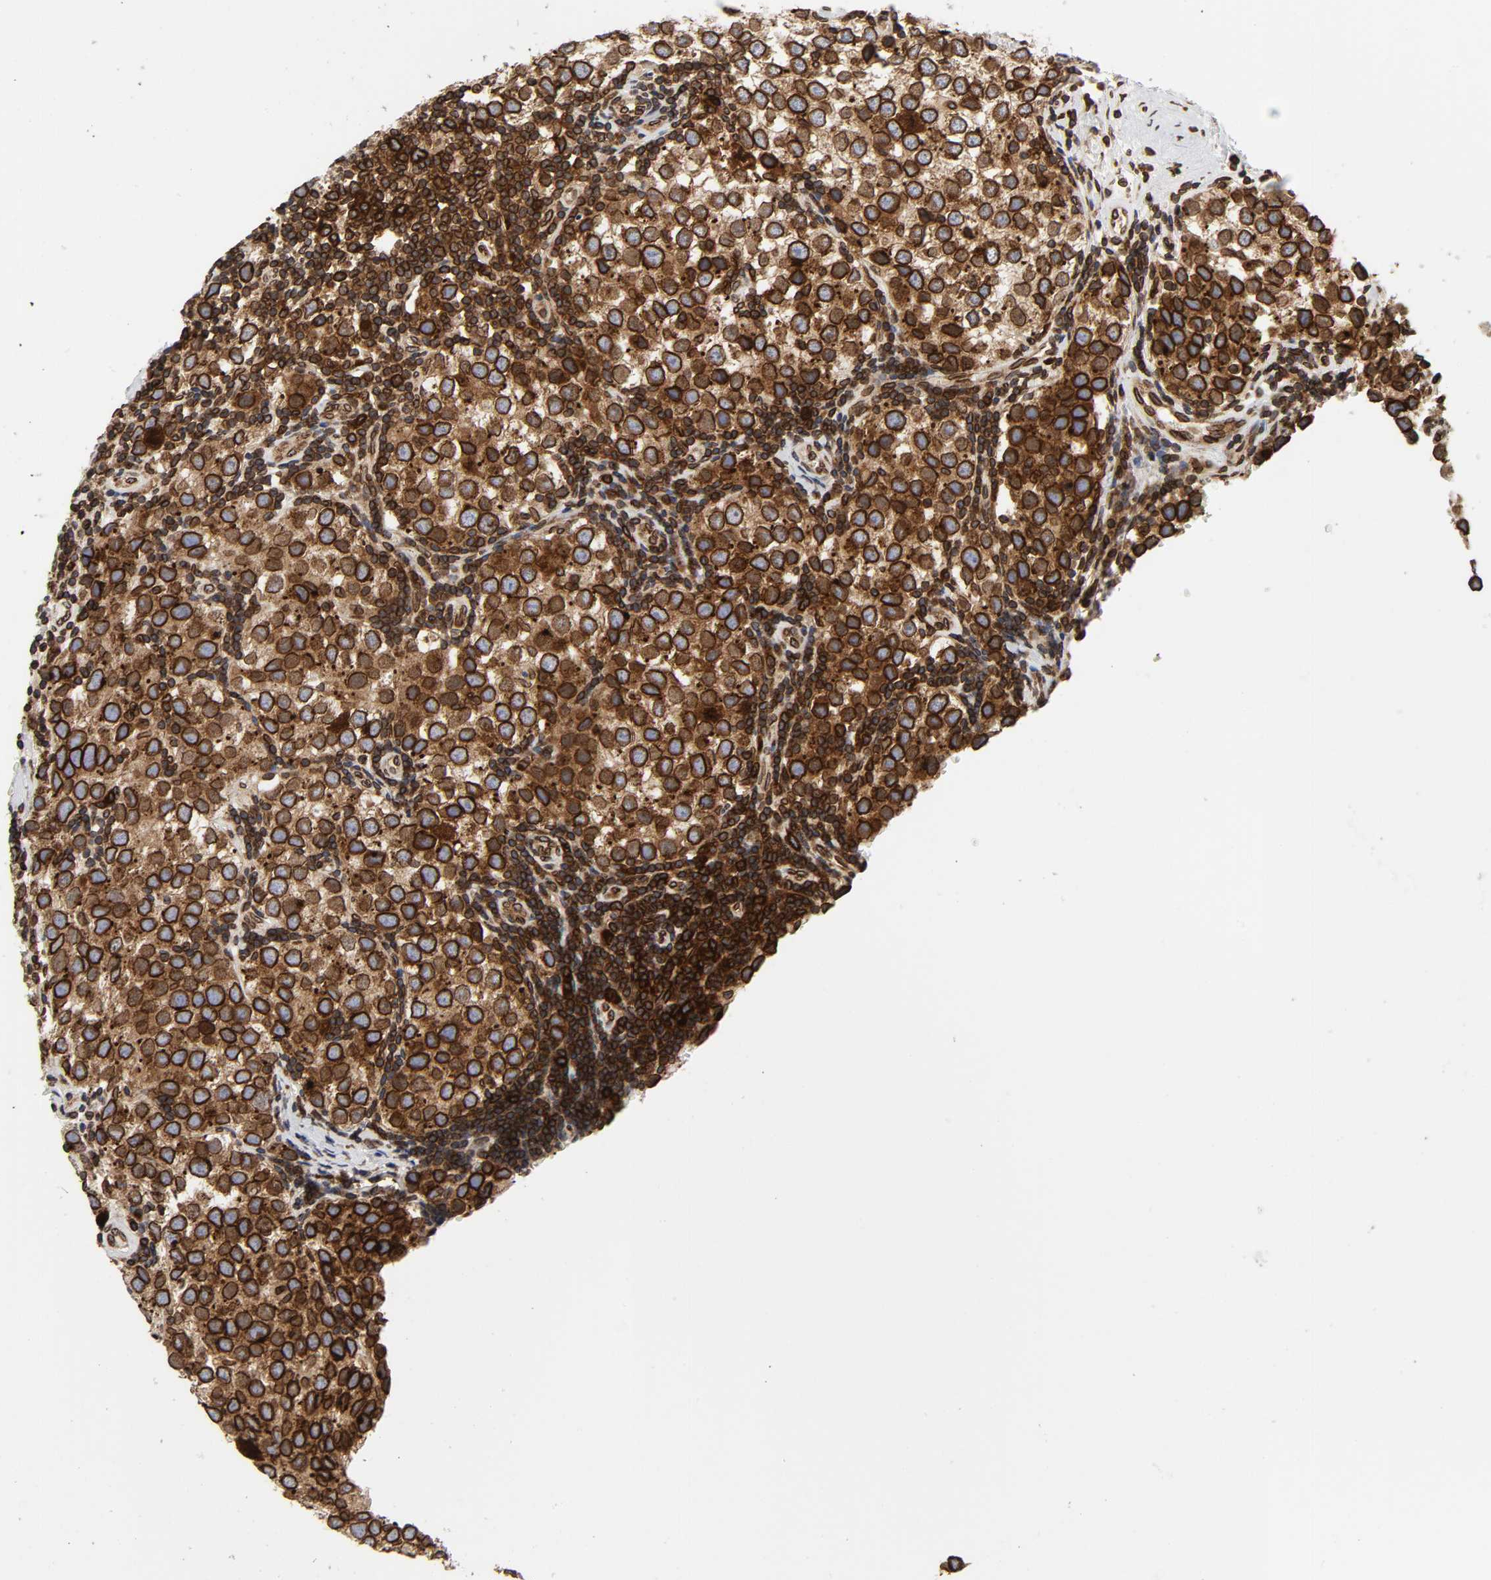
{"staining": {"intensity": "strong", "quantity": ">75%", "location": "cytoplasmic/membranous,nuclear"}, "tissue": "testis cancer", "cell_type": "Tumor cells", "image_type": "cancer", "snomed": [{"axis": "morphology", "description": "Seminoma, NOS"}, {"axis": "topography", "description": "Testis"}], "caption": "Testis seminoma stained with immunohistochemistry demonstrates strong cytoplasmic/membranous and nuclear staining in approximately >75% of tumor cells.", "gene": "RANGAP1", "patient": {"sex": "male", "age": 39}}